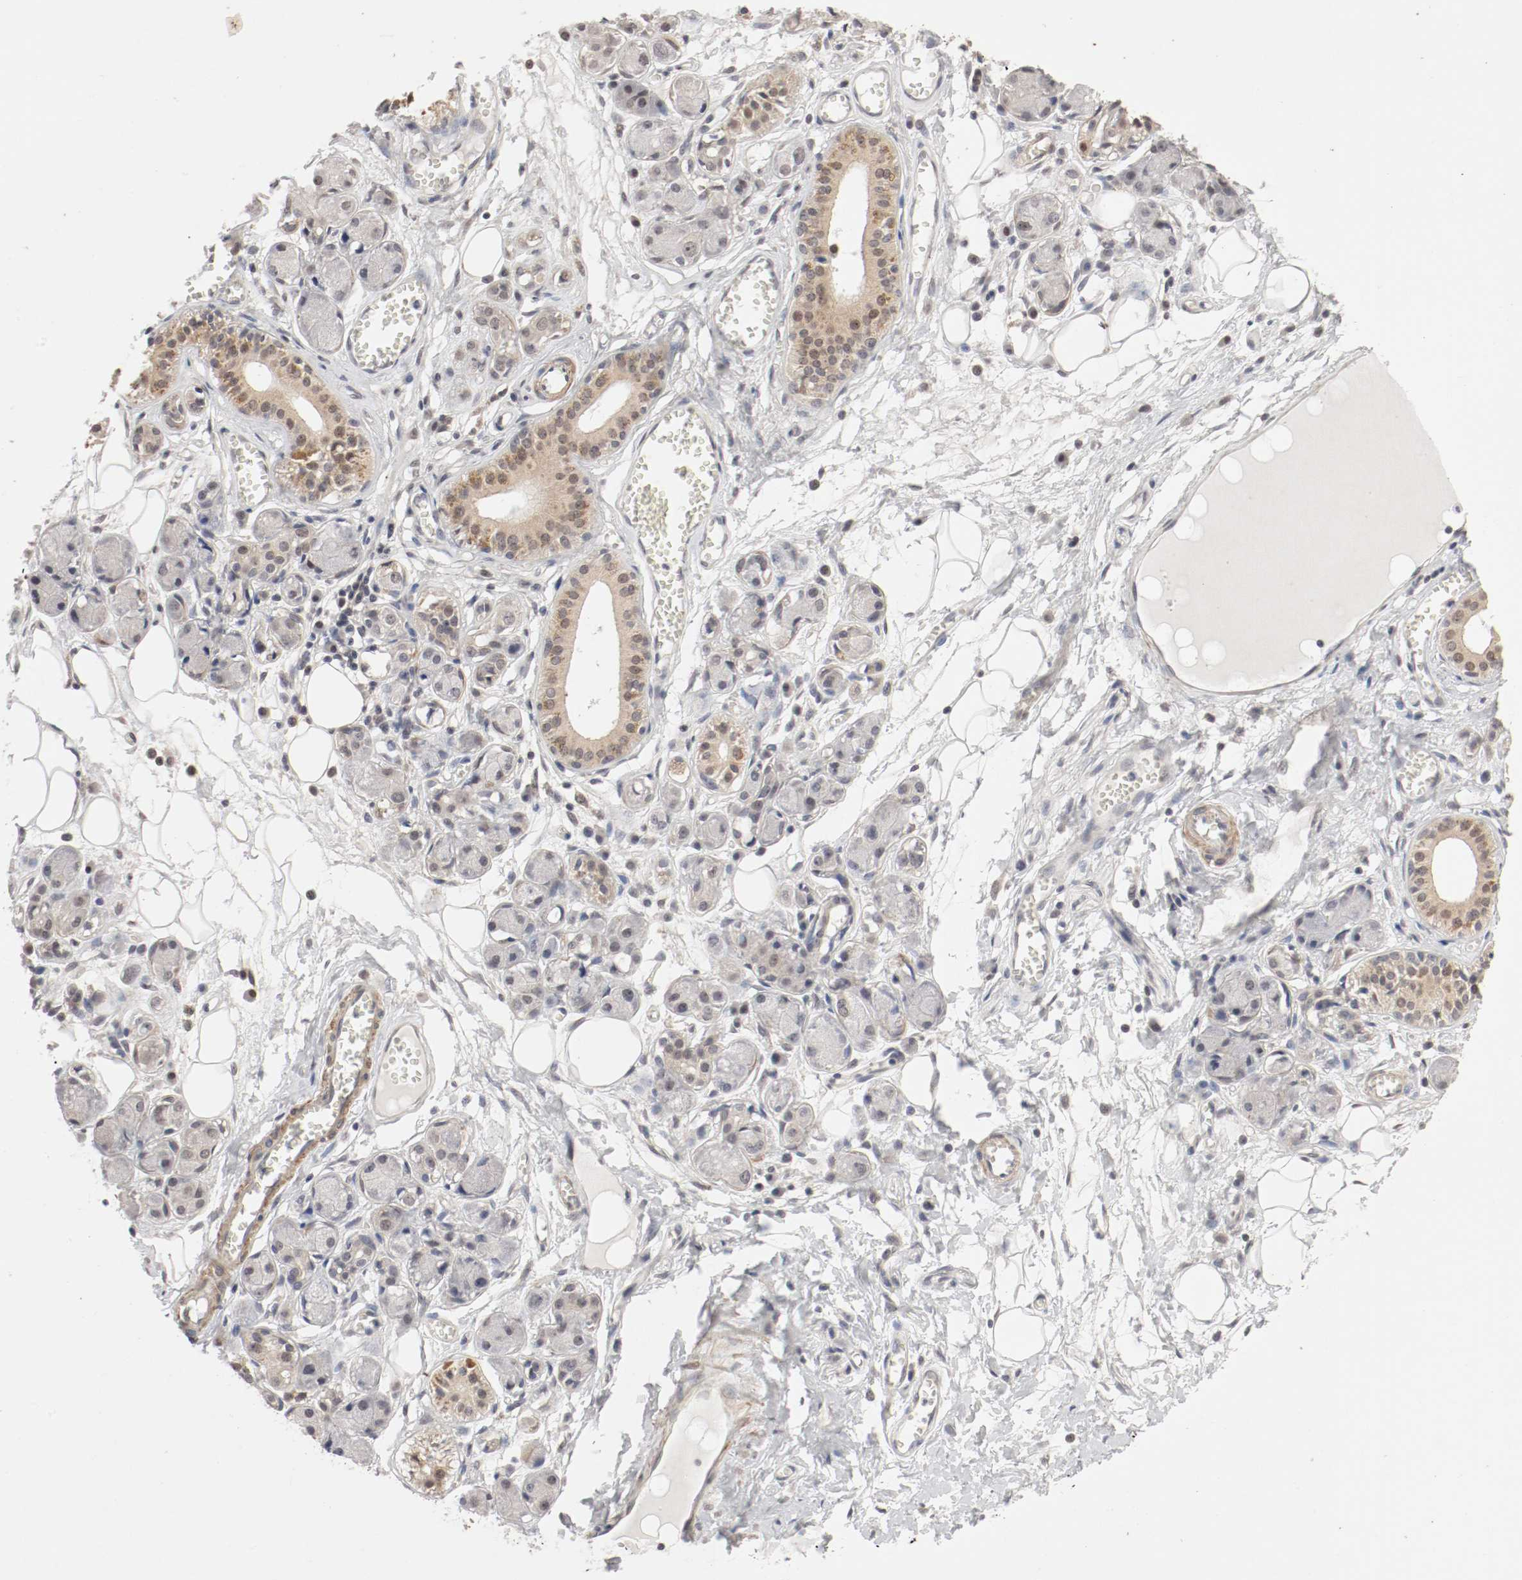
{"staining": {"intensity": "moderate", "quantity": ">75%", "location": "cytoplasmic/membranous,nuclear"}, "tissue": "adipose tissue", "cell_type": "Adipocytes", "image_type": "normal", "snomed": [{"axis": "morphology", "description": "Normal tissue, NOS"}, {"axis": "morphology", "description": "Inflammation, NOS"}, {"axis": "topography", "description": "Vascular tissue"}, {"axis": "topography", "description": "Salivary gland"}], "caption": "A brown stain labels moderate cytoplasmic/membranous,nuclear expression of a protein in adipocytes of normal adipose tissue.", "gene": "CSNK2B", "patient": {"sex": "female", "age": 75}}